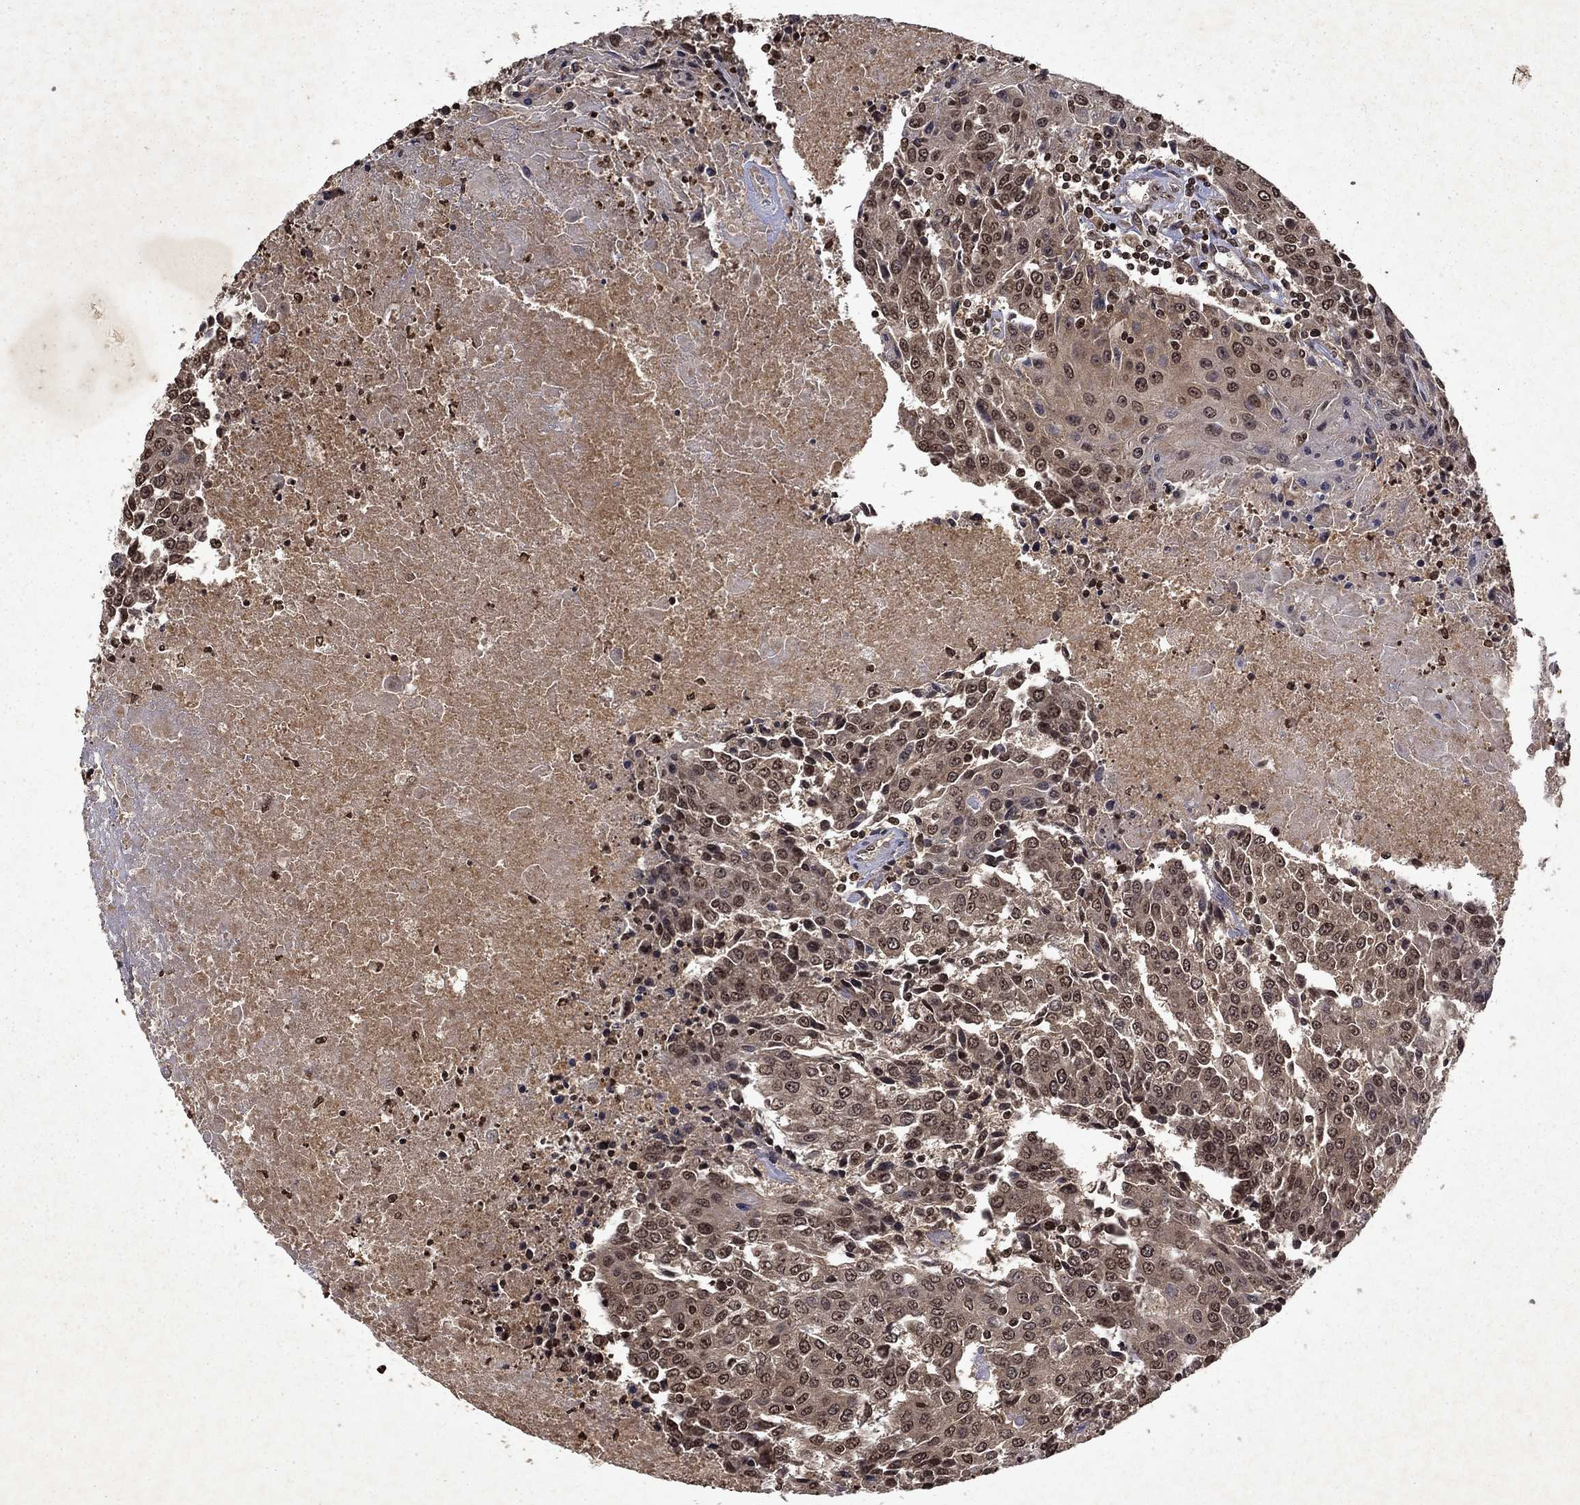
{"staining": {"intensity": "moderate", "quantity": ">75%", "location": "cytoplasmic/membranous,nuclear"}, "tissue": "urothelial cancer", "cell_type": "Tumor cells", "image_type": "cancer", "snomed": [{"axis": "morphology", "description": "Urothelial carcinoma, High grade"}, {"axis": "topography", "description": "Urinary bladder"}], "caption": "This is a micrograph of immunohistochemistry staining of urothelial cancer, which shows moderate expression in the cytoplasmic/membranous and nuclear of tumor cells.", "gene": "PIN4", "patient": {"sex": "female", "age": 85}}